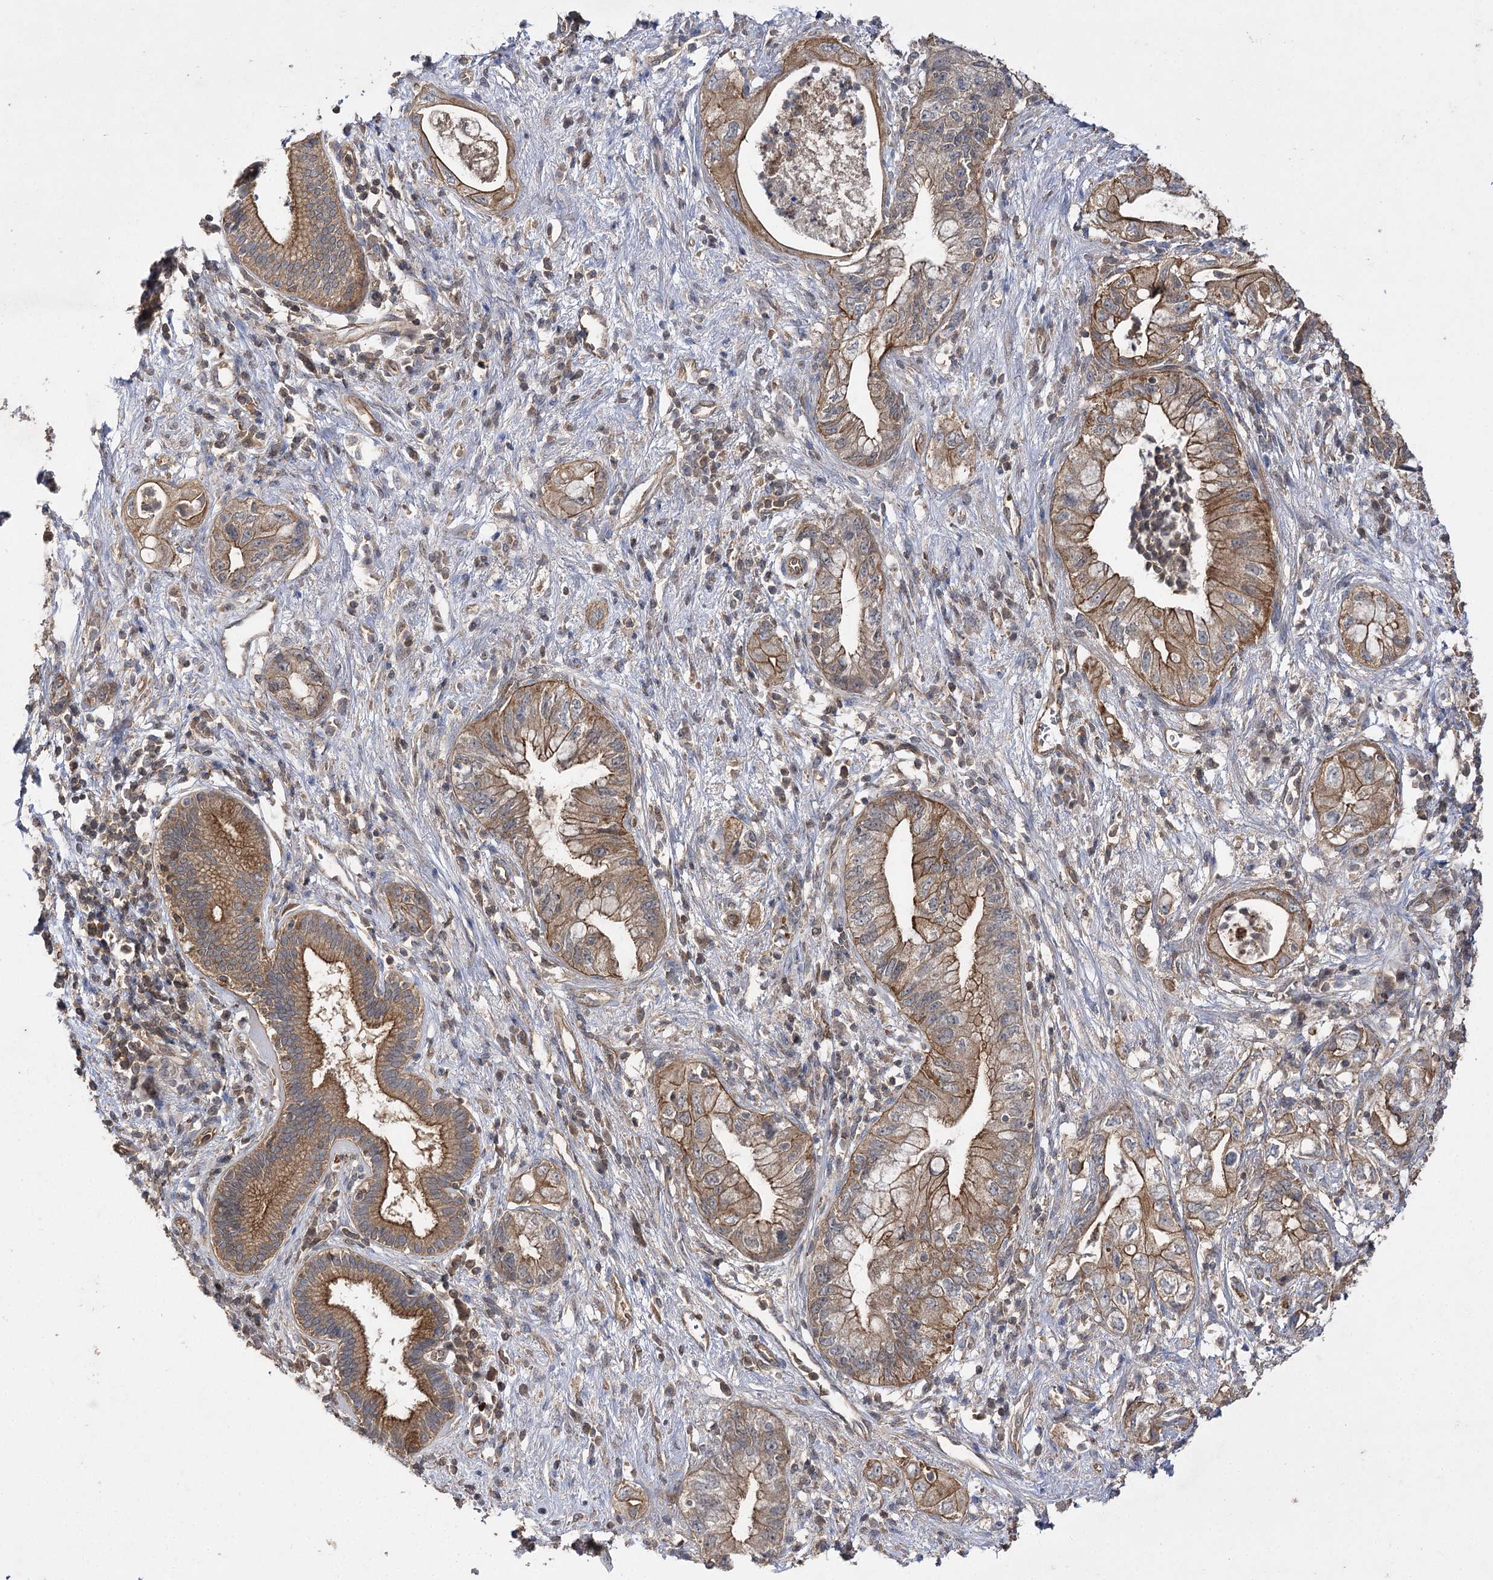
{"staining": {"intensity": "moderate", "quantity": ">75%", "location": "cytoplasmic/membranous"}, "tissue": "pancreatic cancer", "cell_type": "Tumor cells", "image_type": "cancer", "snomed": [{"axis": "morphology", "description": "Adenocarcinoma, NOS"}, {"axis": "topography", "description": "Pancreas"}], "caption": "DAB immunohistochemical staining of human pancreatic cancer displays moderate cytoplasmic/membranous protein expression in about >75% of tumor cells. The protein of interest is shown in brown color, while the nuclei are stained blue.", "gene": "BCR", "patient": {"sex": "female", "age": 73}}